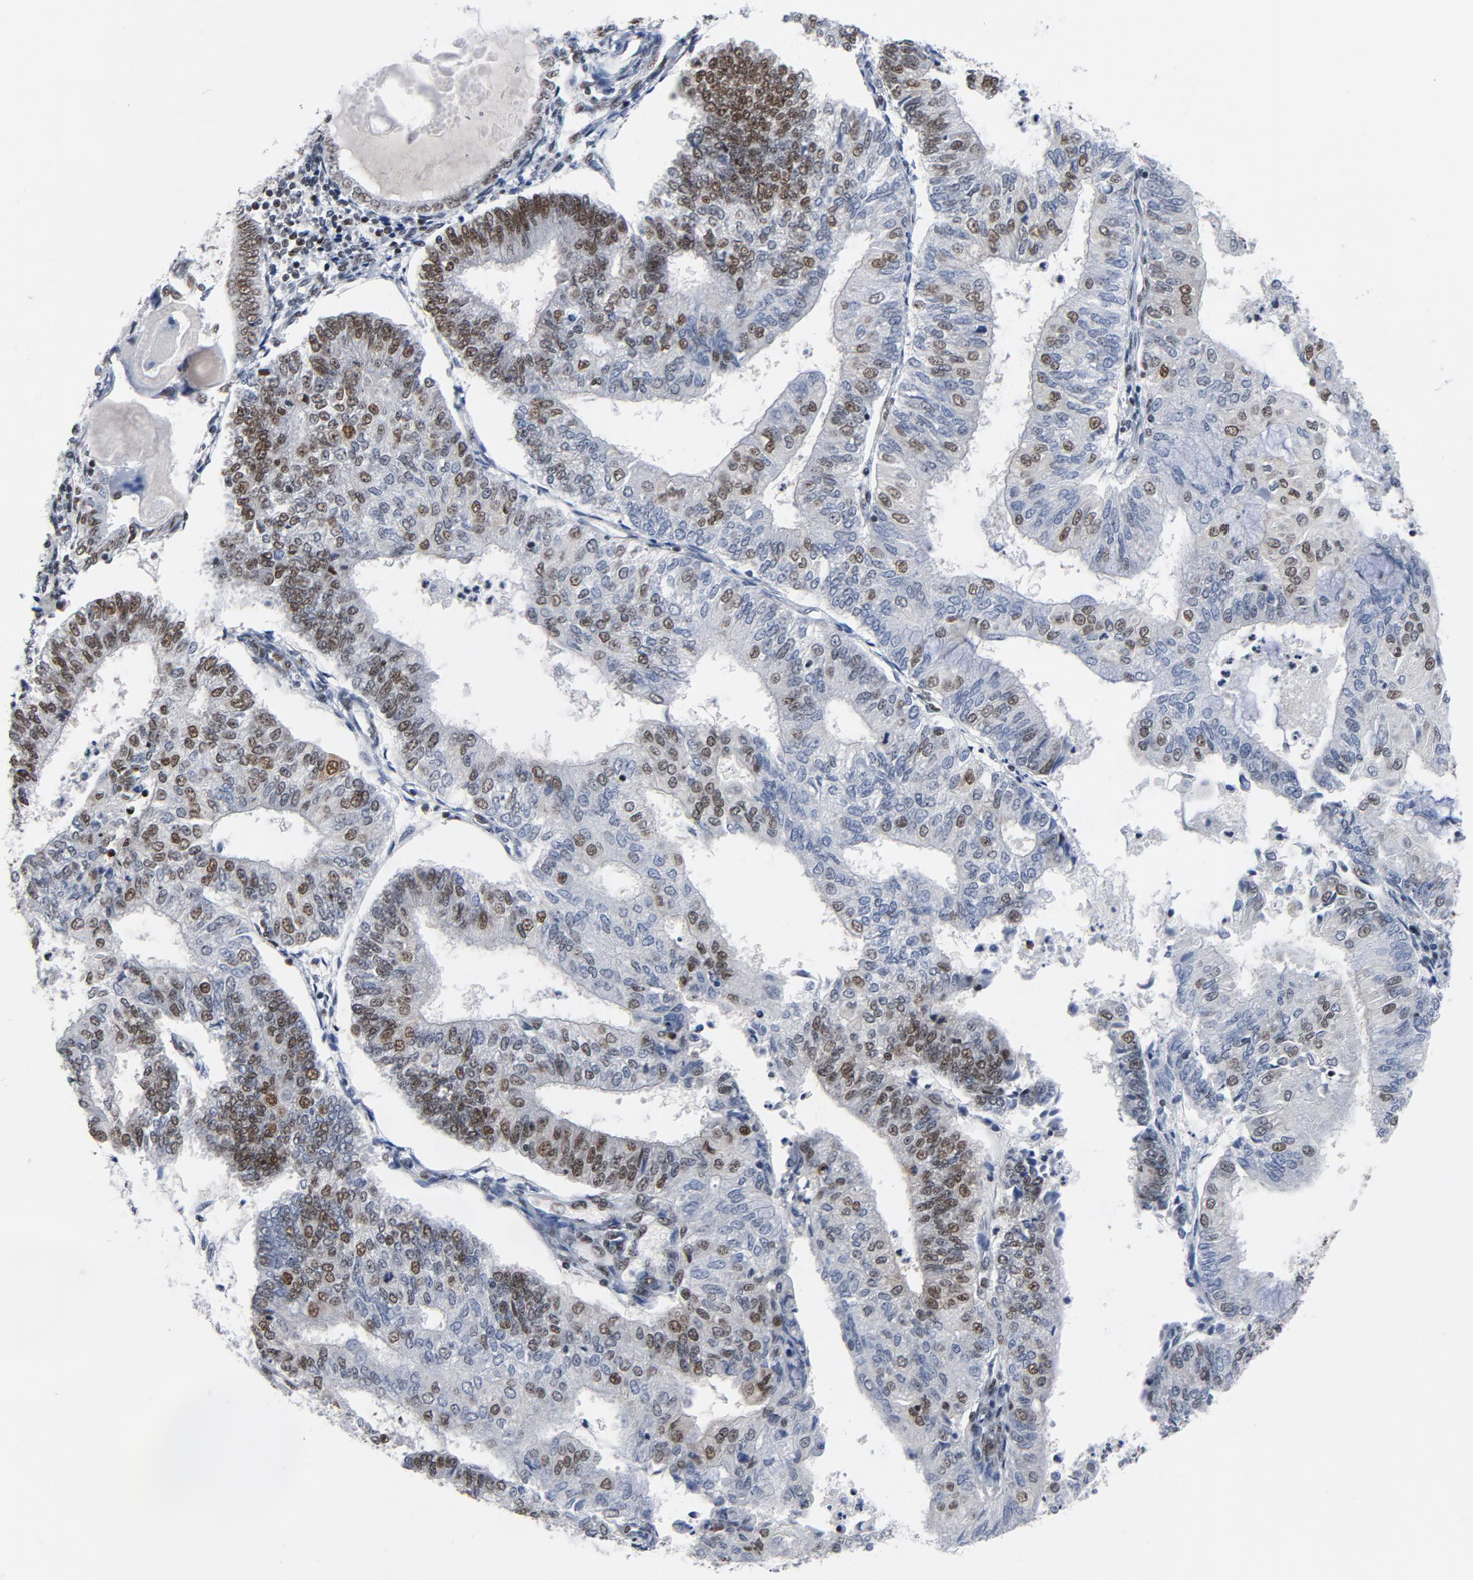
{"staining": {"intensity": "moderate", "quantity": "<25%", "location": "cytoplasmic/membranous,nuclear"}, "tissue": "endometrial cancer", "cell_type": "Tumor cells", "image_type": "cancer", "snomed": [{"axis": "morphology", "description": "Adenocarcinoma, NOS"}, {"axis": "topography", "description": "Endometrium"}], "caption": "Endometrial adenocarcinoma stained with a brown dye demonstrates moderate cytoplasmic/membranous and nuclear positive positivity in about <25% of tumor cells.", "gene": "CSTF2", "patient": {"sex": "female", "age": 59}}